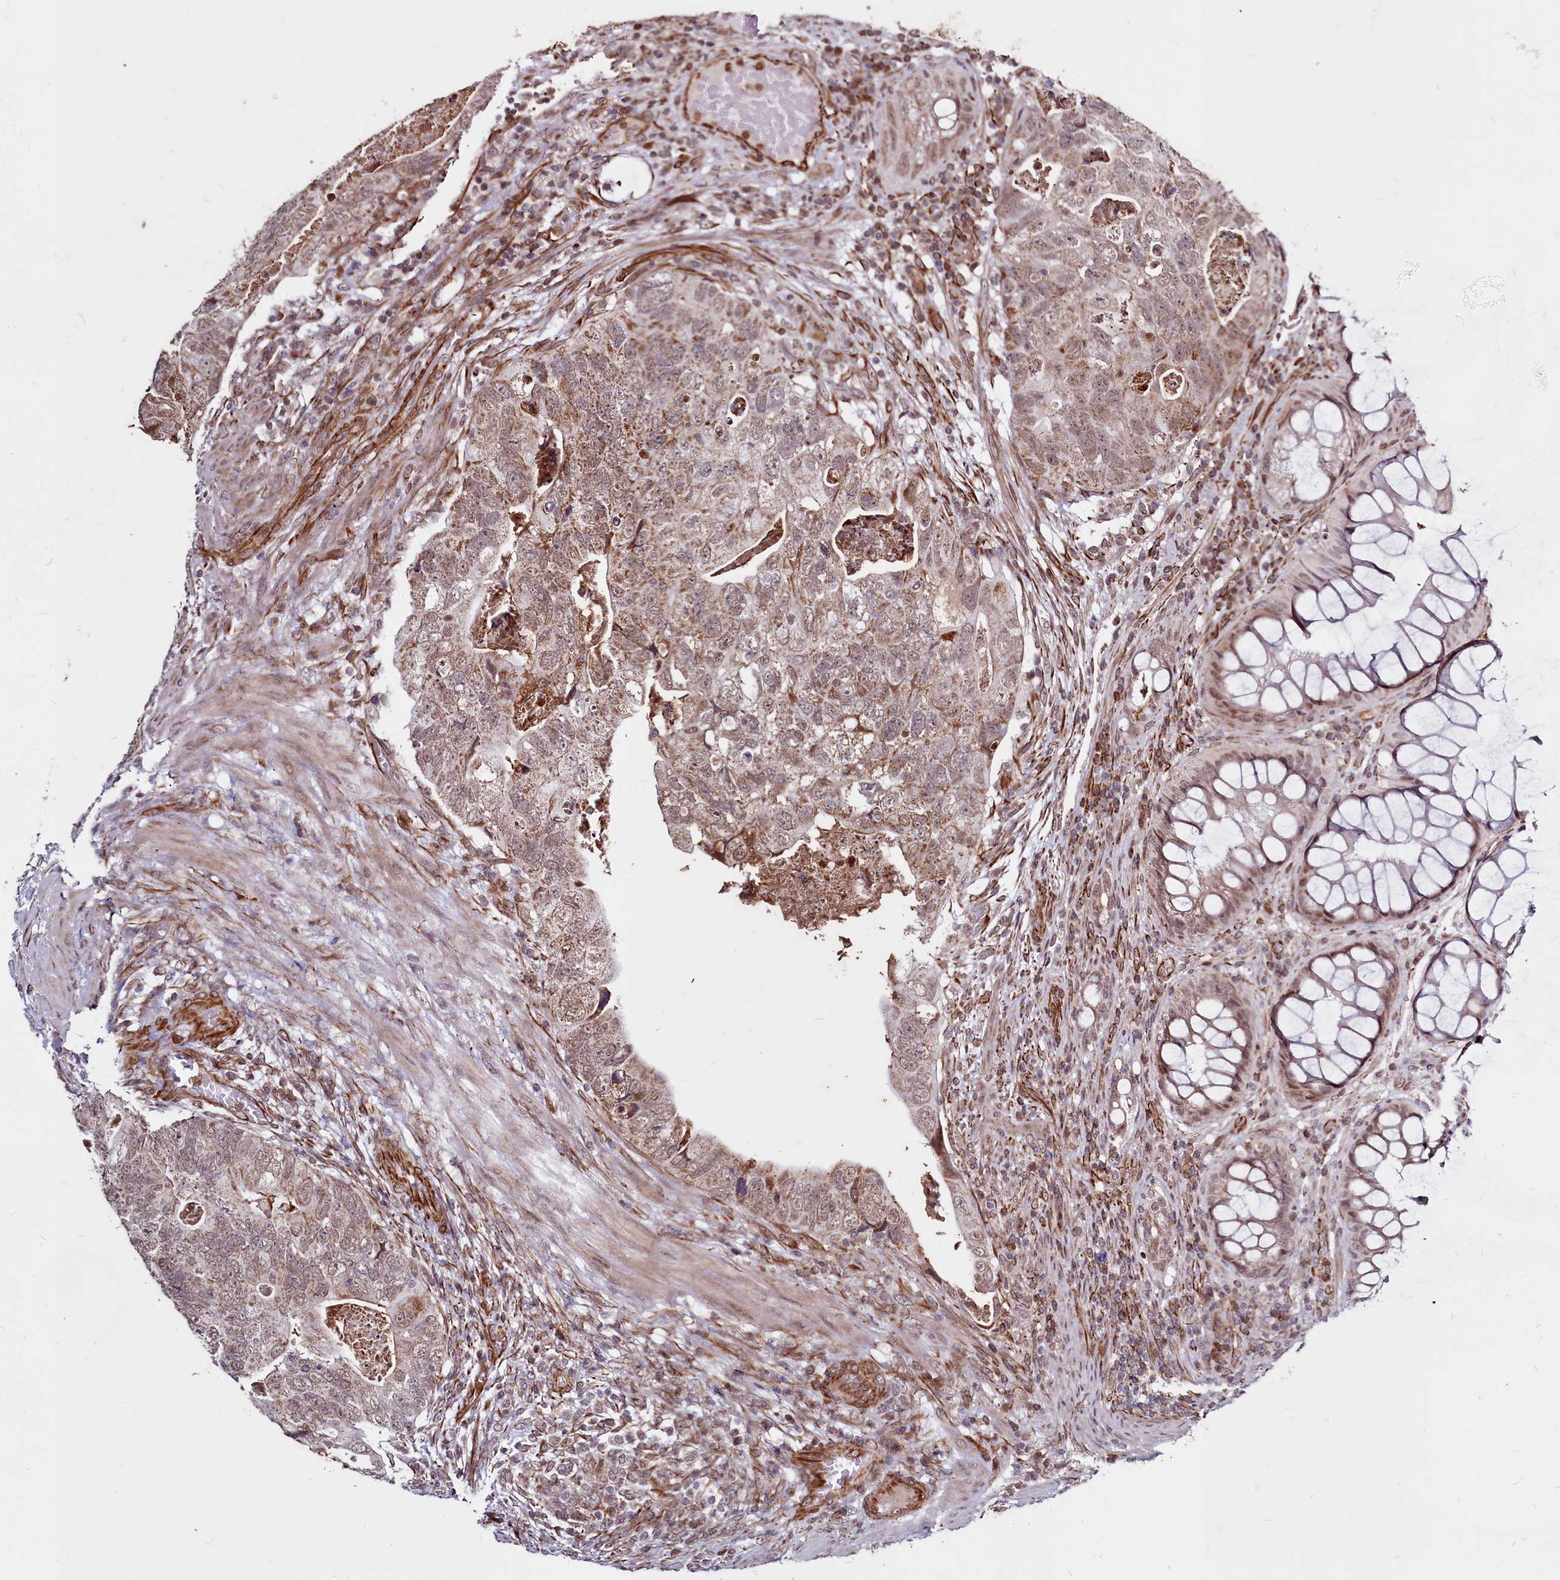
{"staining": {"intensity": "moderate", "quantity": ">75%", "location": "cytoplasmic/membranous,nuclear"}, "tissue": "colorectal cancer", "cell_type": "Tumor cells", "image_type": "cancer", "snomed": [{"axis": "morphology", "description": "Adenocarcinoma, NOS"}, {"axis": "topography", "description": "Rectum"}], "caption": "A micrograph of colorectal cancer stained for a protein demonstrates moderate cytoplasmic/membranous and nuclear brown staining in tumor cells.", "gene": "CLK3", "patient": {"sex": "male", "age": 63}}